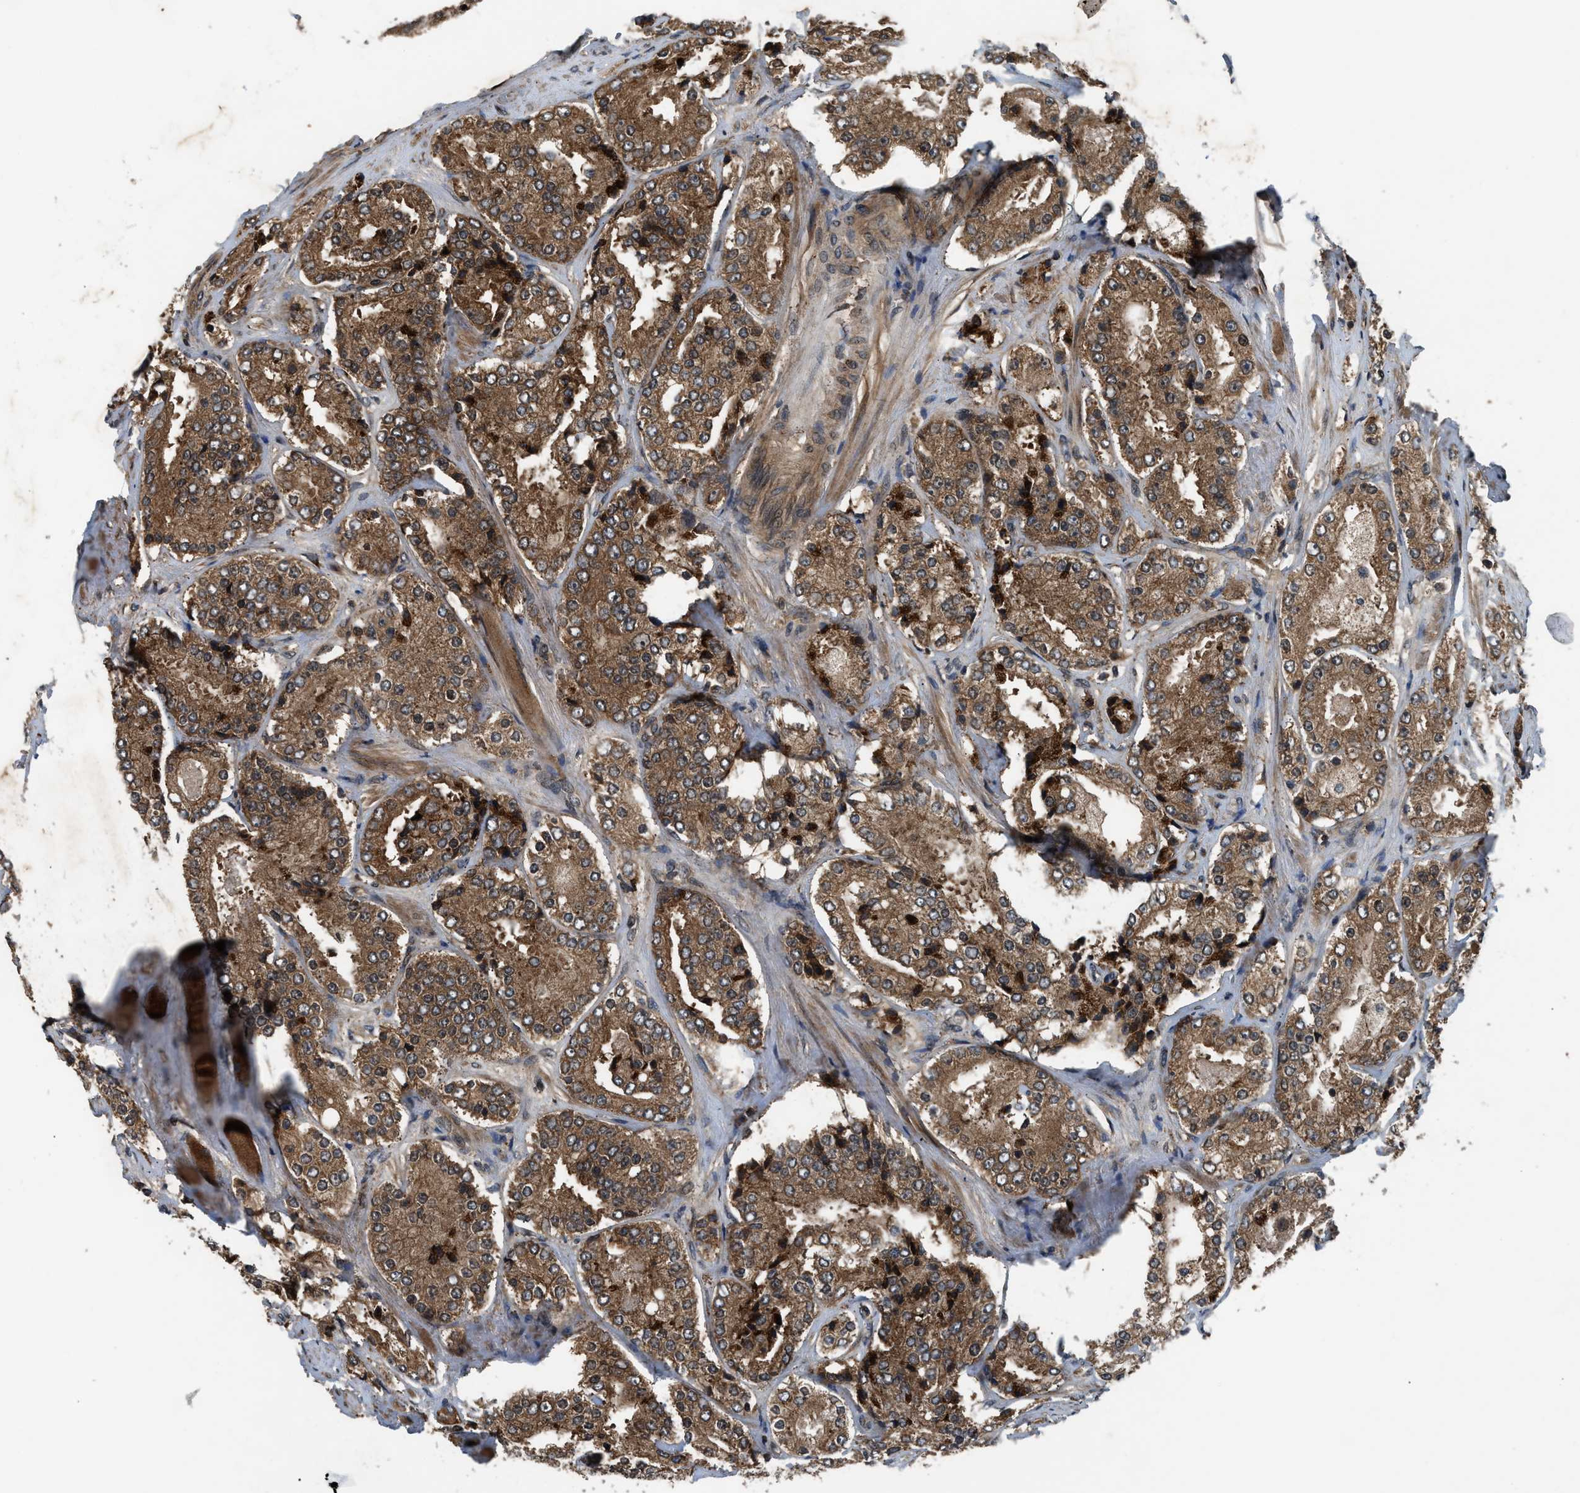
{"staining": {"intensity": "moderate", "quantity": ">75%", "location": "cytoplasmic/membranous"}, "tissue": "prostate cancer", "cell_type": "Tumor cells", "image_type": "cancer", "snomed": [{"axis": "morphology", "description": "Adenocarcinoma, High grade"}, {"axis": "topography", "description": "Prostate"}], "caption": "There is medium levels of moderate cytoplasmic/membranous expression in tumor cells of prostate cancer (adenocarcinoma (high-grade)), as demonstrated by immunohistochemical staining (brown color).", "gene": "RPS6KB1", "patient": {"sex": "male", "age": 63}}